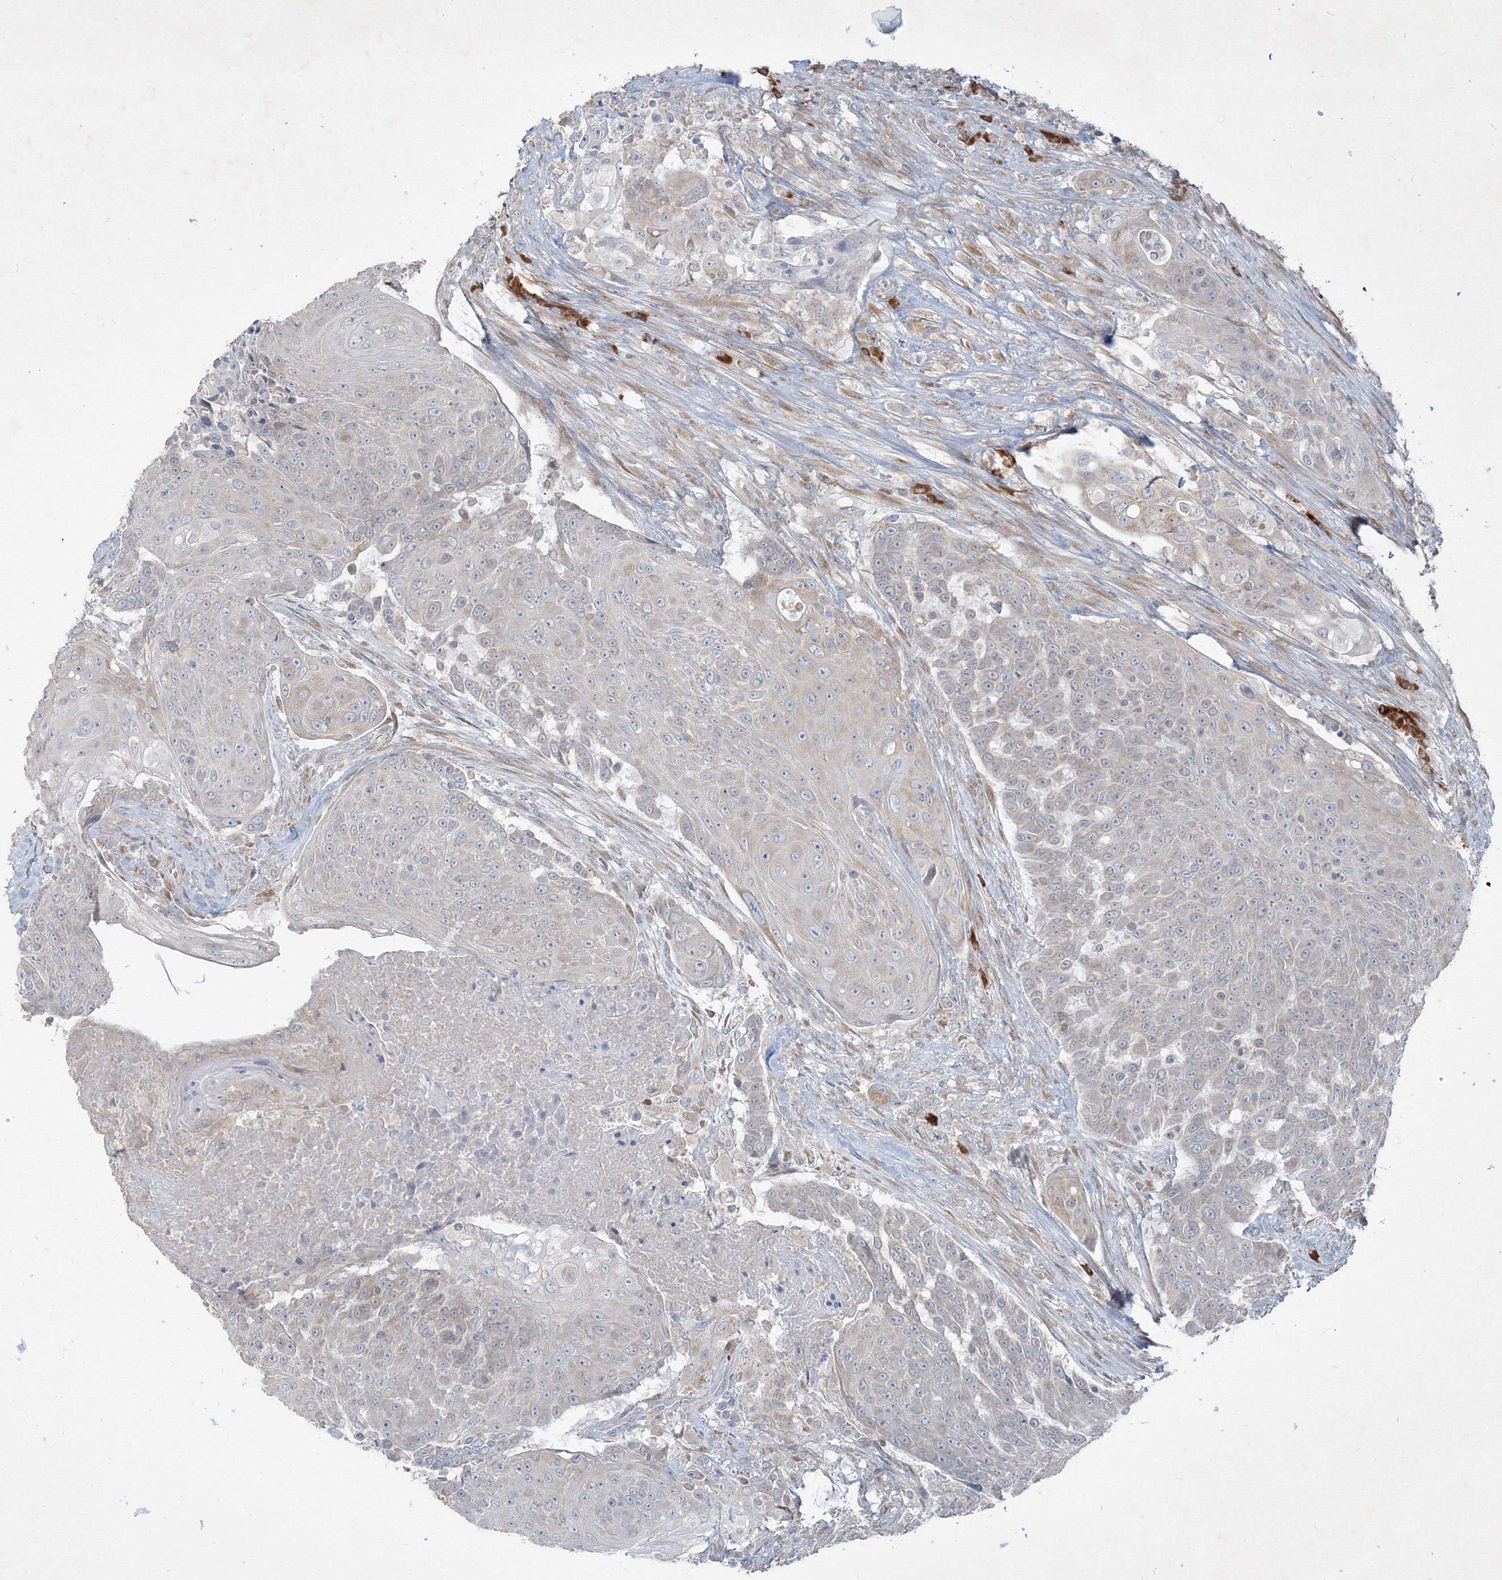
{"staining": {"intensity": "negative", "quantity": "none", "location": "none"}, "tissue": "urothelial cancer", "cell_type": "Tumor cells", "image_type": "cancer", "snomed": [{"axis": "morphology", "description": "Urothelial carcinoma, High grade"}, {"axis": "topography", "description": "Urinary bladder"}], "caption": "Tumor cells show no significant positivity in high-grade urothelial carcinoma.", "gene": "IFNAR1", "patient": {"sex": "female", "age": 63}}